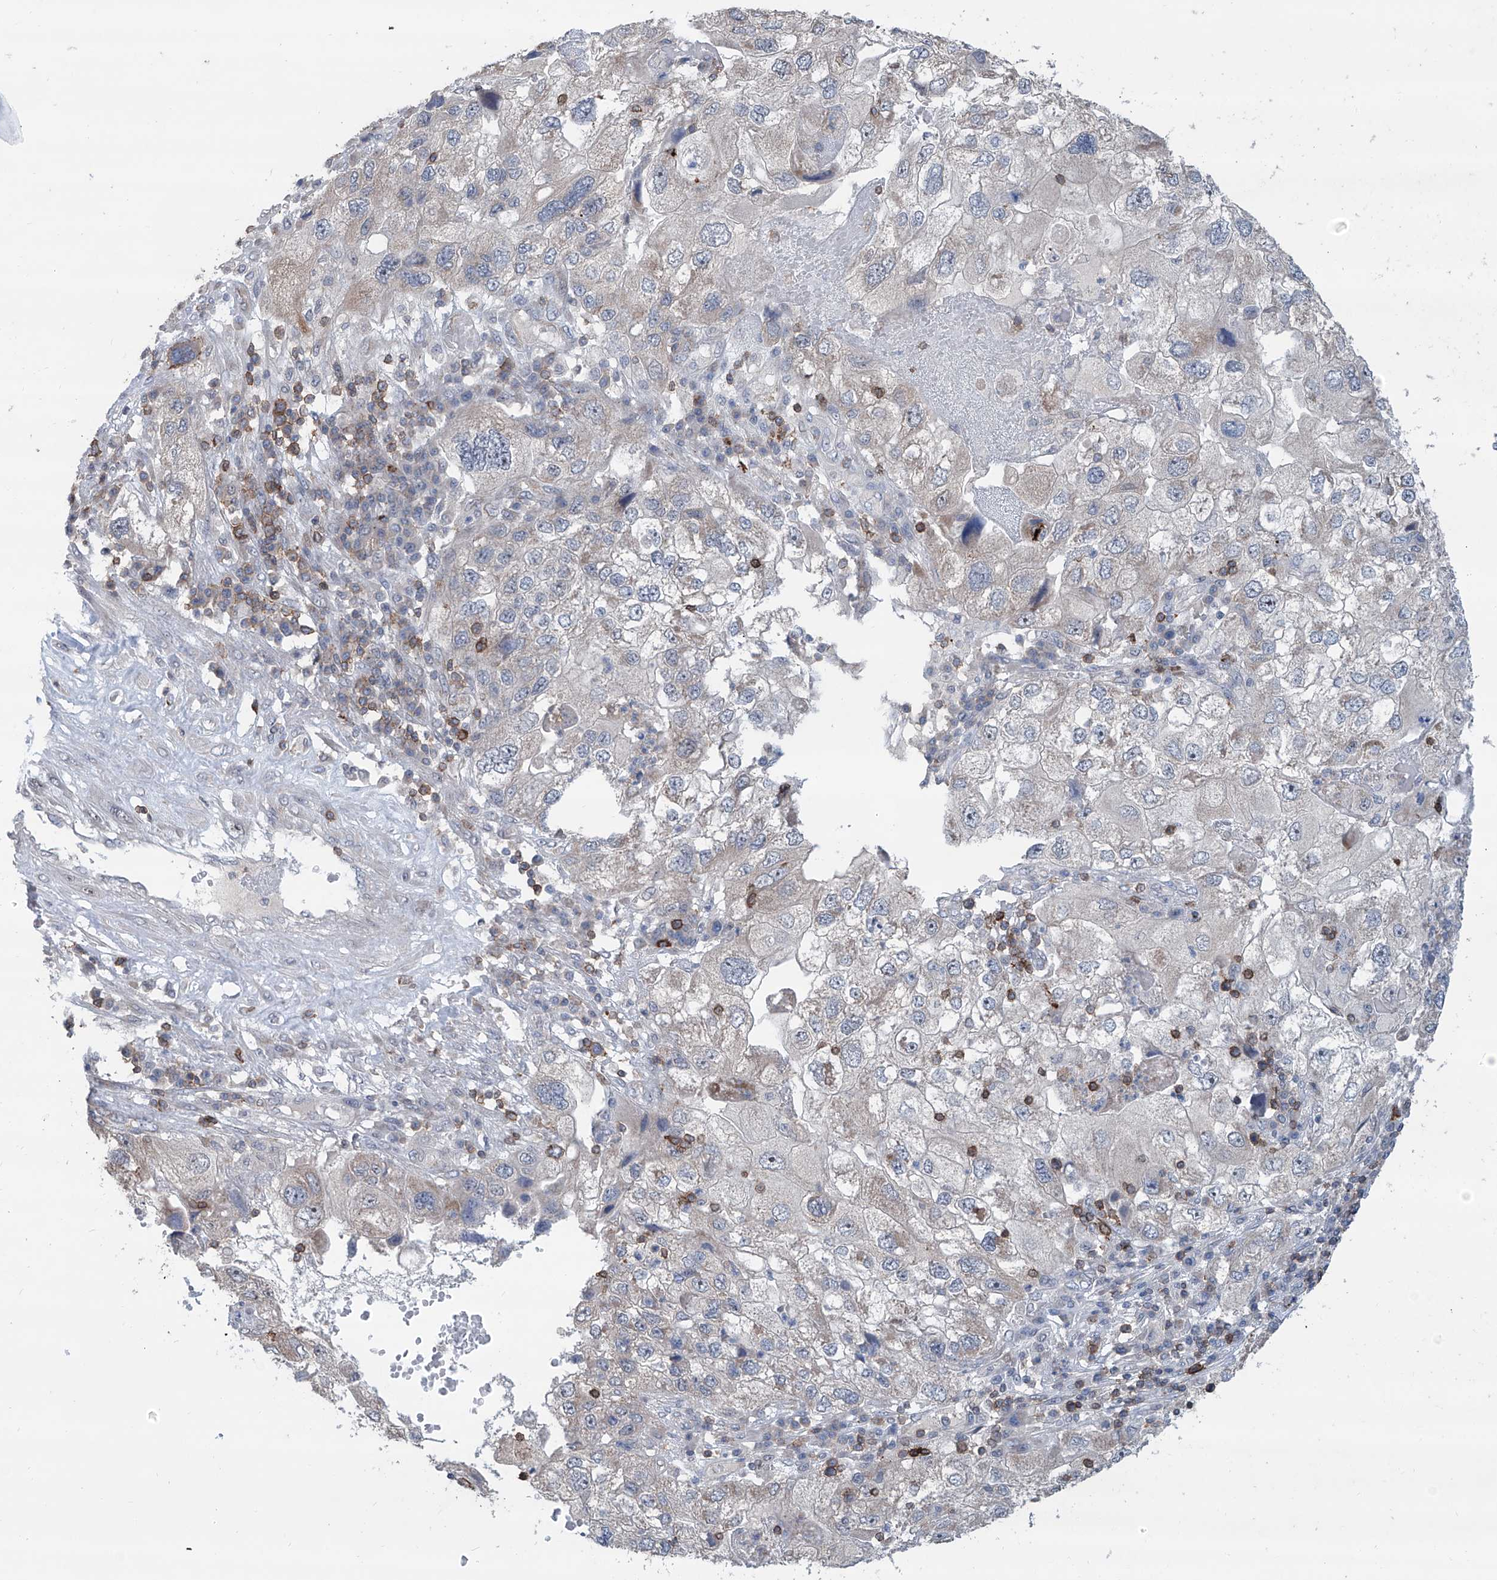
{"staining": {"intensity": "negative", "quantity": "none", "location": "none"}, "tissue": "endometrial cancer", "cell_type": "Tumor cells", "image_type": "cancer", "snomed": [{"axis": "morphology", "description": "Adenocarcinoma, NOS"}, {"axis": "topography", "description": "Endometrium"}], "caption": "The image exhibits no significant expression in tumor cells of endometrial cancer.", "gene": "ZBTB48", "patient": {"sex": "female", "age": 49}}